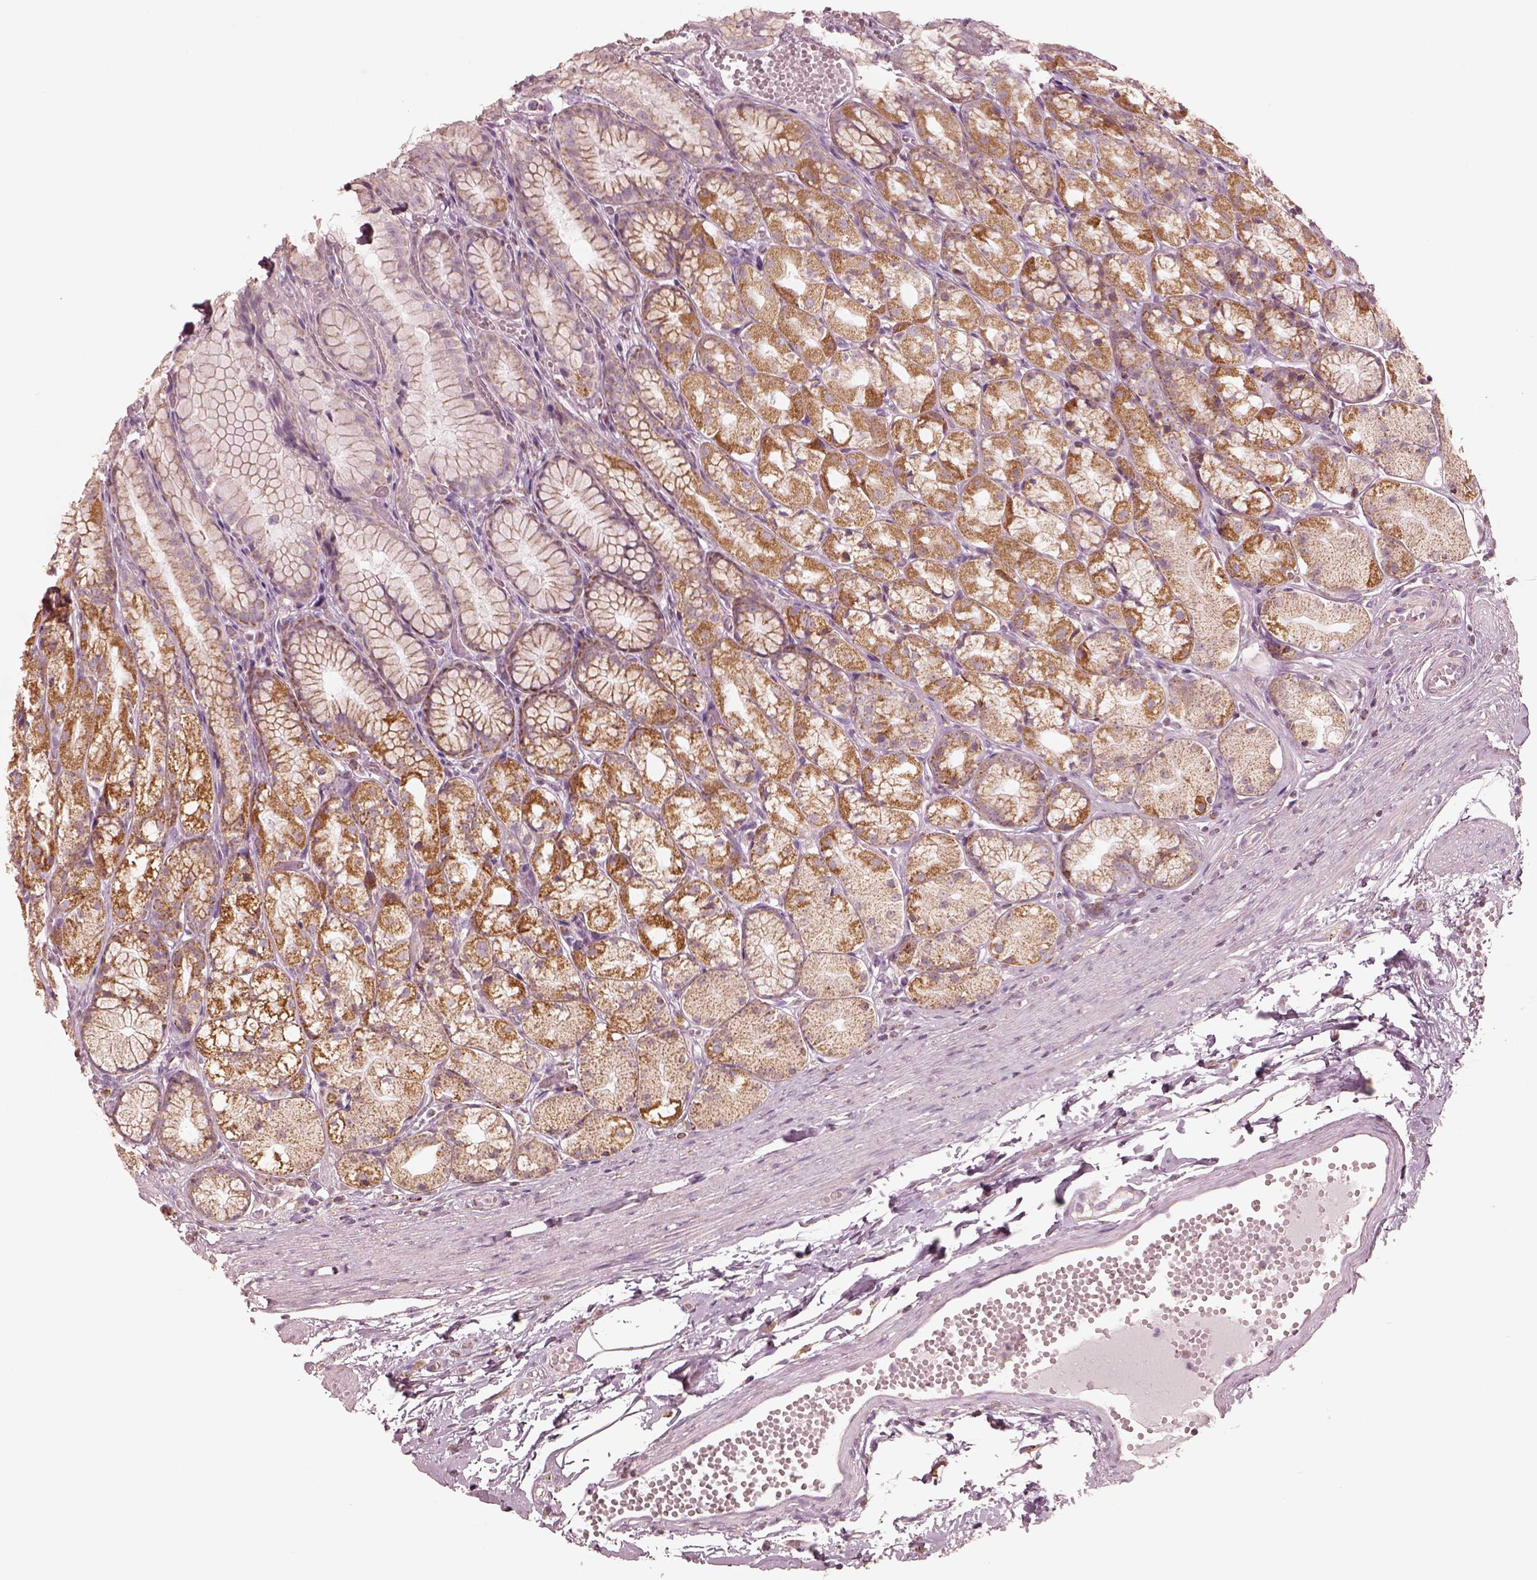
{"staining": {"intensity": "moderate", "quantity": ">75%", "location": "cytoplasmic/membranous"}, "tissue": "stomach", "cell_type": "Glandular cells", "image_type": "normal", "snomed": [{"axis": "morphology", "description": "Normal tissue, NOS"}, {"axis": "topography", "description": "Stomach"}], "caption": "Protein expression analysis of benign human stomach reveals moderate cytoplasmic/membranous positivity in approximately >75% of glandular cells. The staining was performed using DAB (3,3'-diaminobenzidine) to visualize the protein expression in brown, while the nuclei were stained in blue with hematoxylin (Magnification: 20x).", "gene": "ENTPD6", "patient": {"sex": "male", "age": 70}}